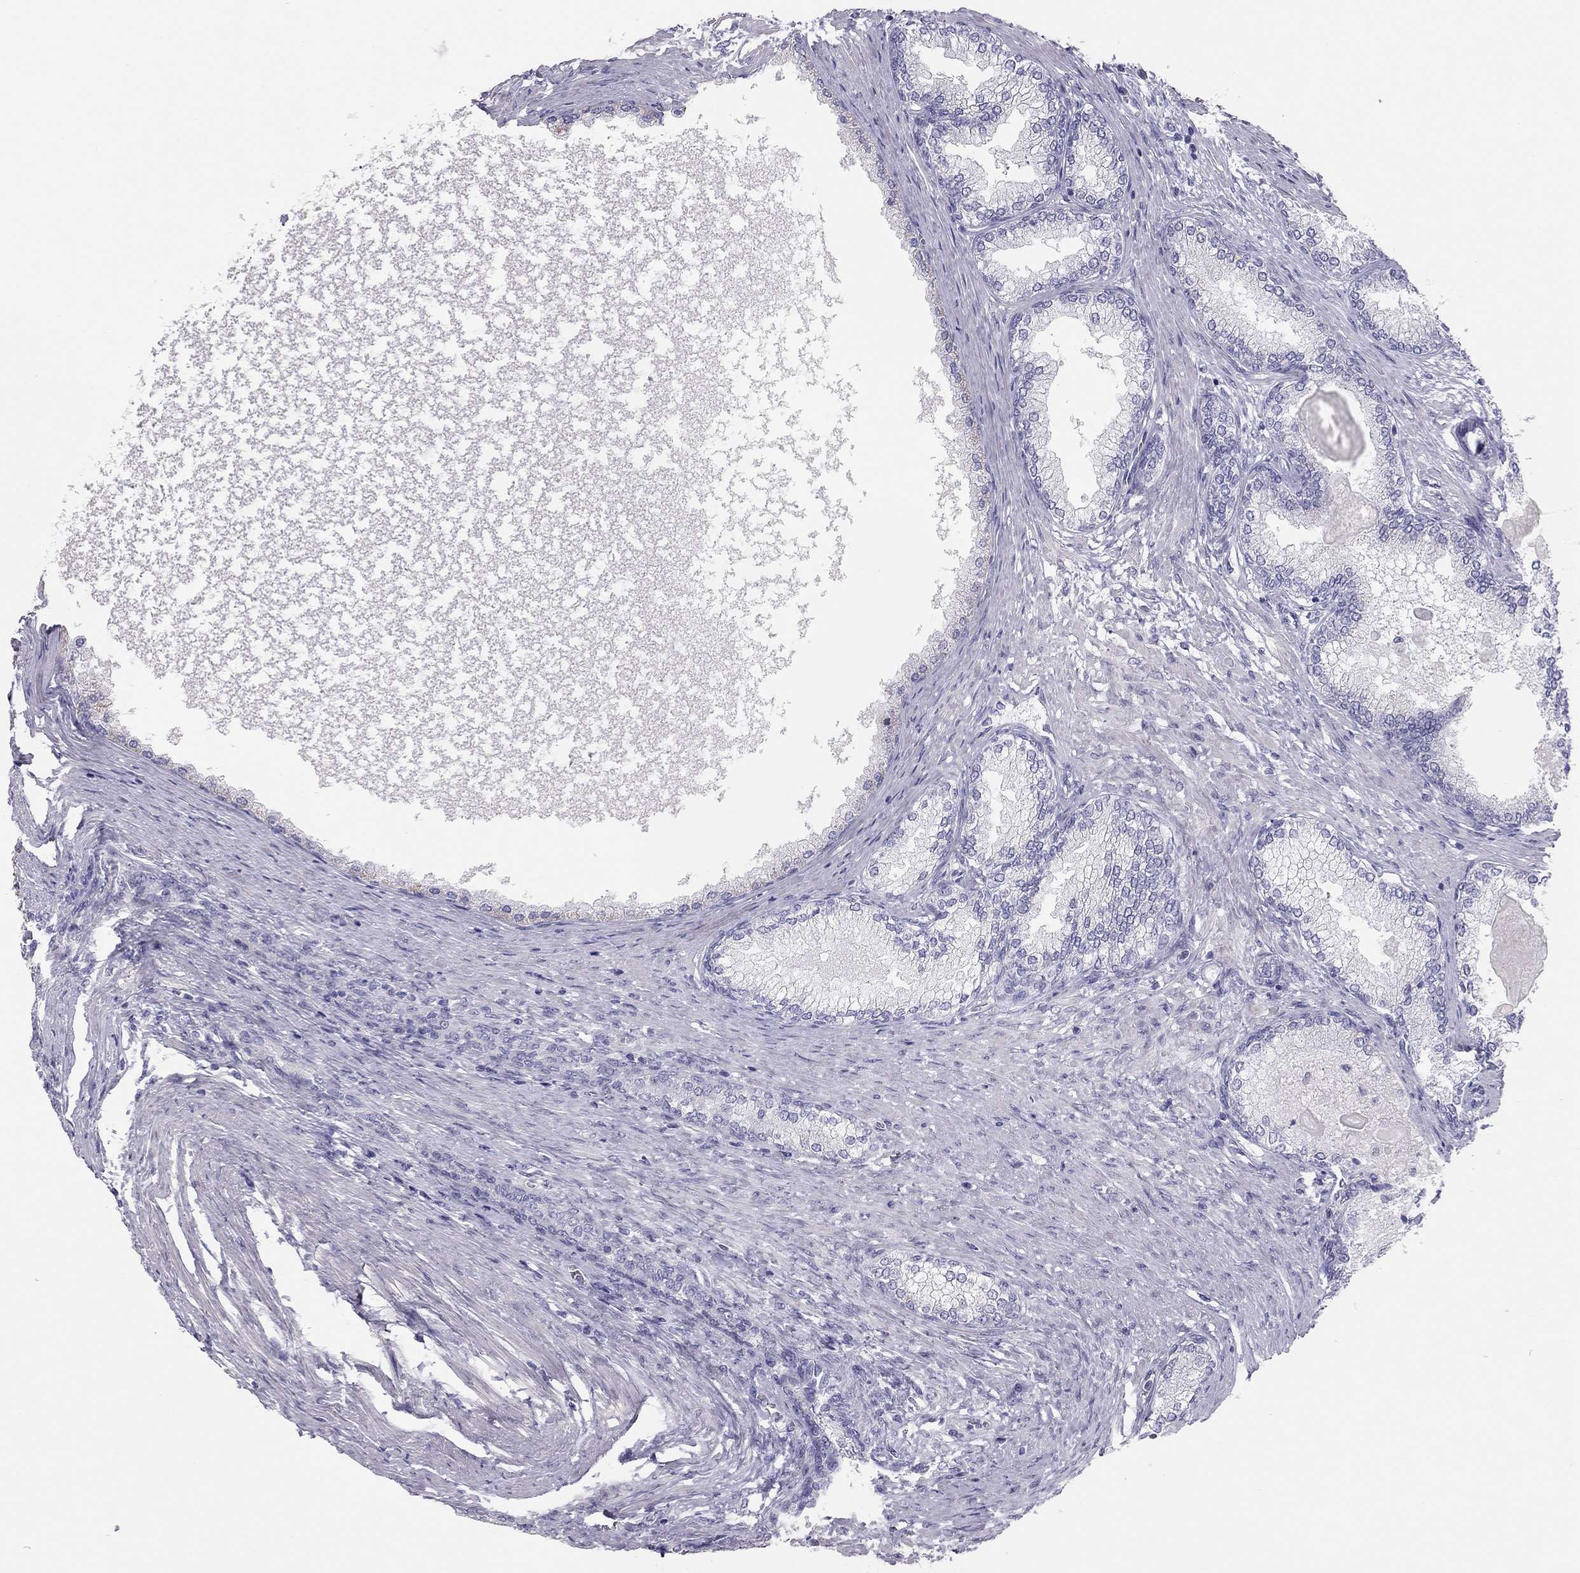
{"staining": {"intensity": "negative", "quantity": "none", "location": "none"}, "tissue": "prostate", "cell_type": "Glandular cells", "image_type": "normal", "snomed": [{"axis": "morphology", "description": "Normal tissue, NOS"}, {"axis": "topography", "description": "Prostate"}], "caption": "Immunohistochemistry histopathology image of normal human prostate stained for a protein (brown), which shows no expression in glandular cells. (DAB (3,3'-diaminobenzidine) immunohistochemistry with hematoxylin counter stain).", "gene": "SPATA12", "patient": {"sex": "male", "age": 72}}